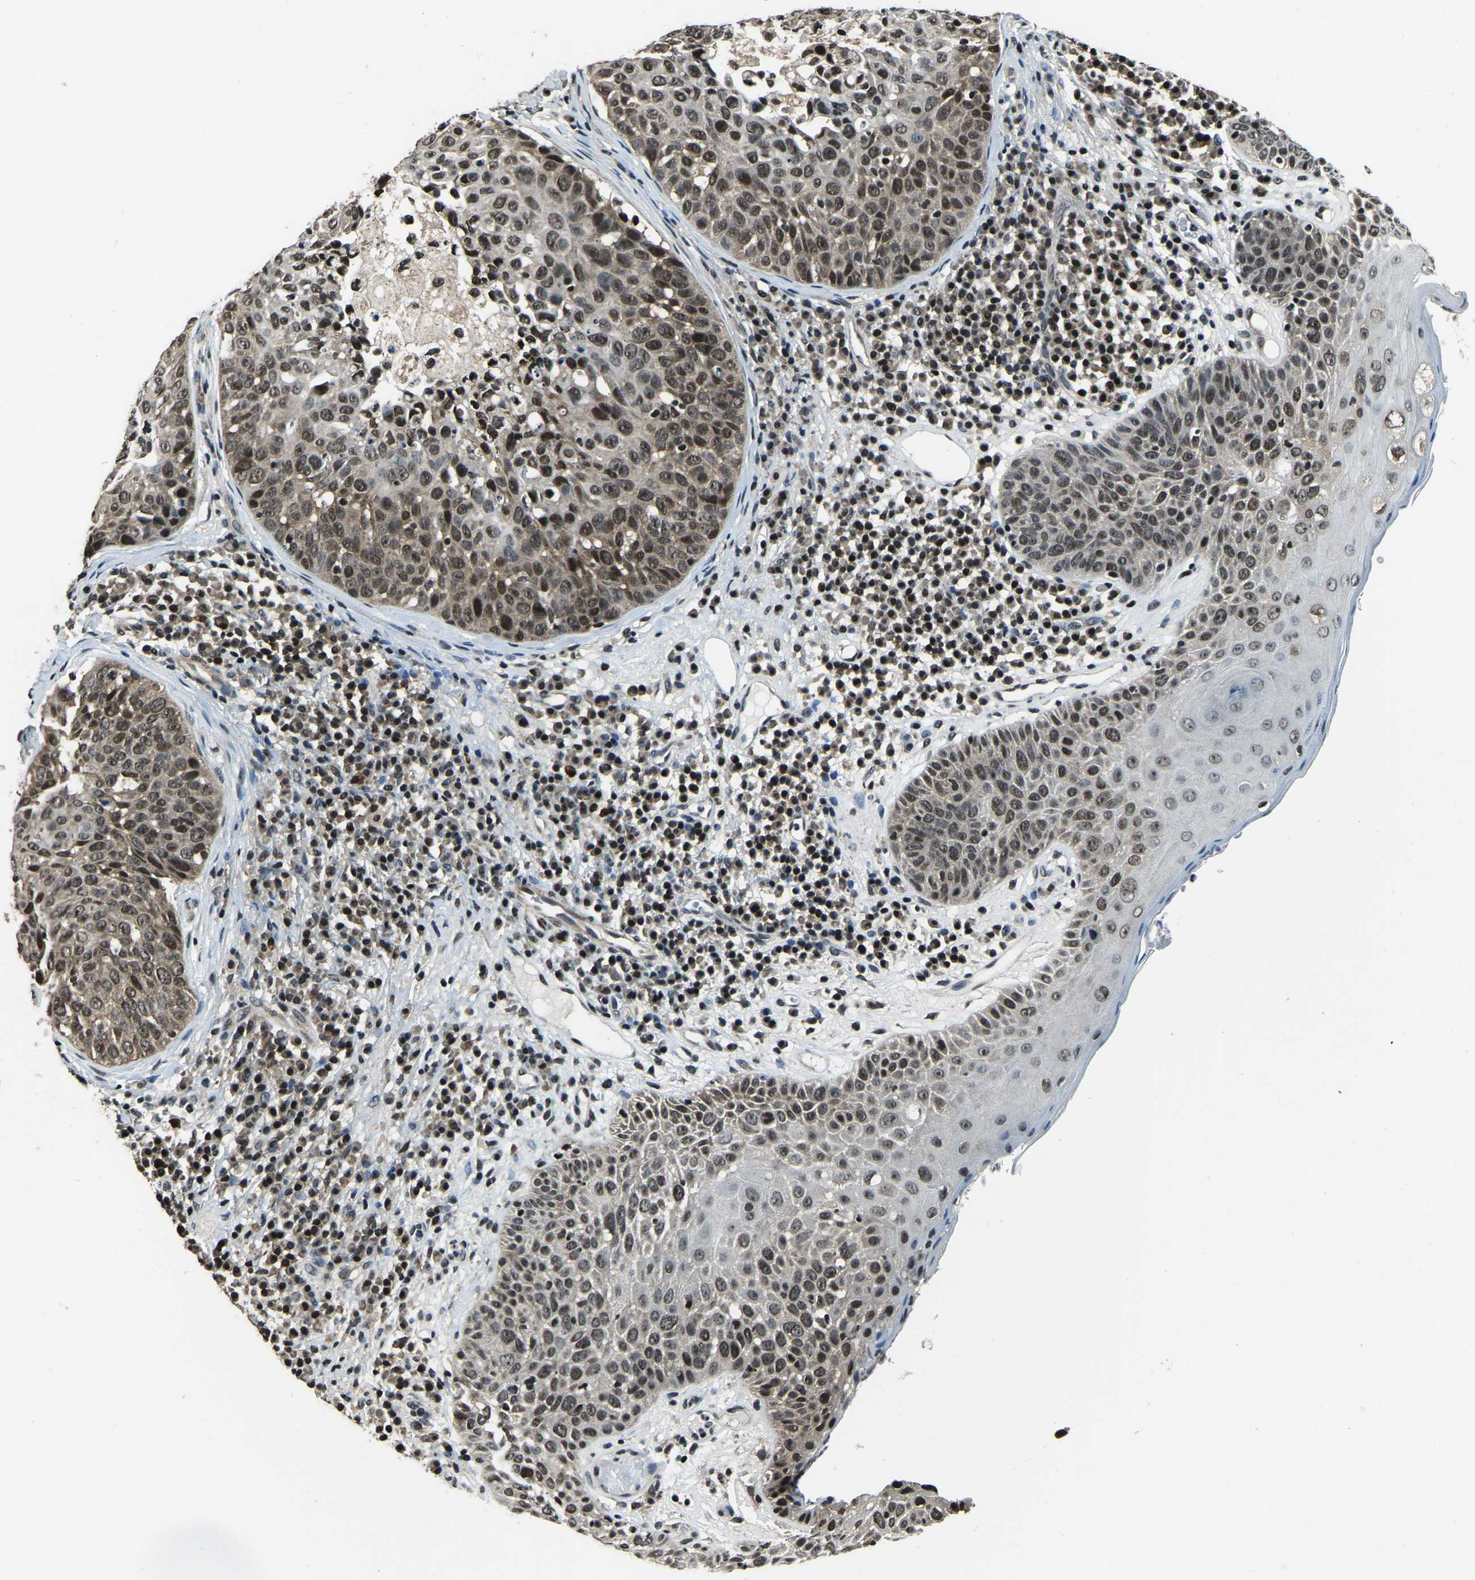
{"staining": {"intensity": "moderate", "quantity": "25%-75%", "location": "nuclear"}, "tissue": "skin cancer", "cell_type": "Tumor cells", "image_type": "cancer", "snomed": [{"axis": "morphology", "description": "Squamous cell carcinoma in situ, NOS"}, {"axis": "morphology", "description": "Squamous cell carcinoma, NOS"}, {"axis": "topography", "description": "Skin"}], "caption": "This is an image of immunohistochemistry staining of squamous cell carcinoma in situ (skin), which shows moderate expression in the nuclear of tumor cells.", "gene": "ANKIB1", "patient": {"sex": "male", "age": 93}}